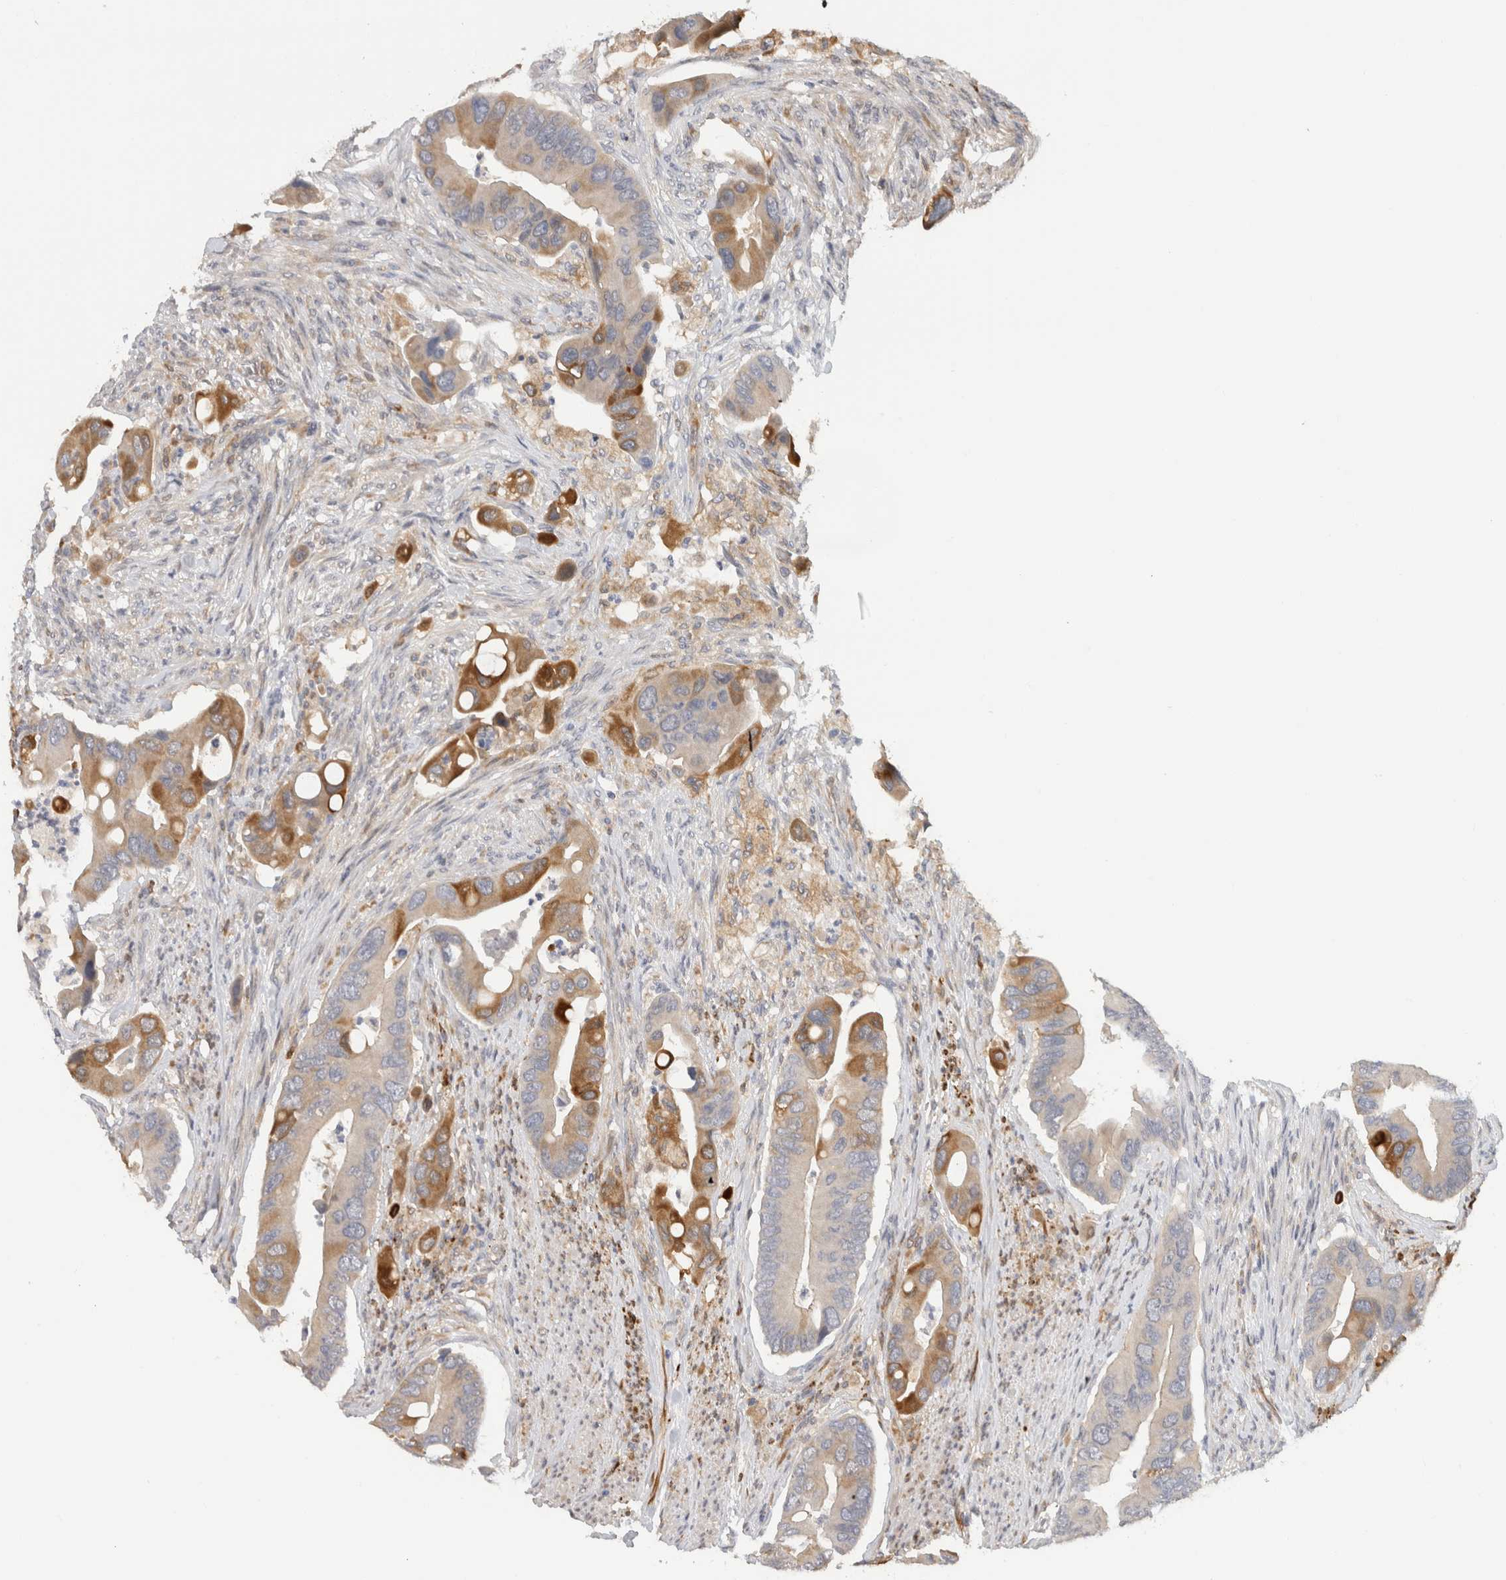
{"staining": {"intensity": "moderate", "quantity": "25%-75%", "location": "cytoplasmic/membranous"}, "tissue": "colorectal cancer", "cell_type": "Tumor cells", "image_type": "cancer", "snomed": [{"axis": "morphology", "description": "Adenocarcinoma, NOS"}, {"axis": "topography", "description": "Rectum"}], "caption": "Immunohistochemistry (IHC) of human colorectal cancer (adenocarcinoma) reveals medium levels of moderate cytoplasmic/membranous positivity in approximately 25%-75% of tumor cells.", "gene": "APOL2", "patient": {"sex": "female", "age": 57}}